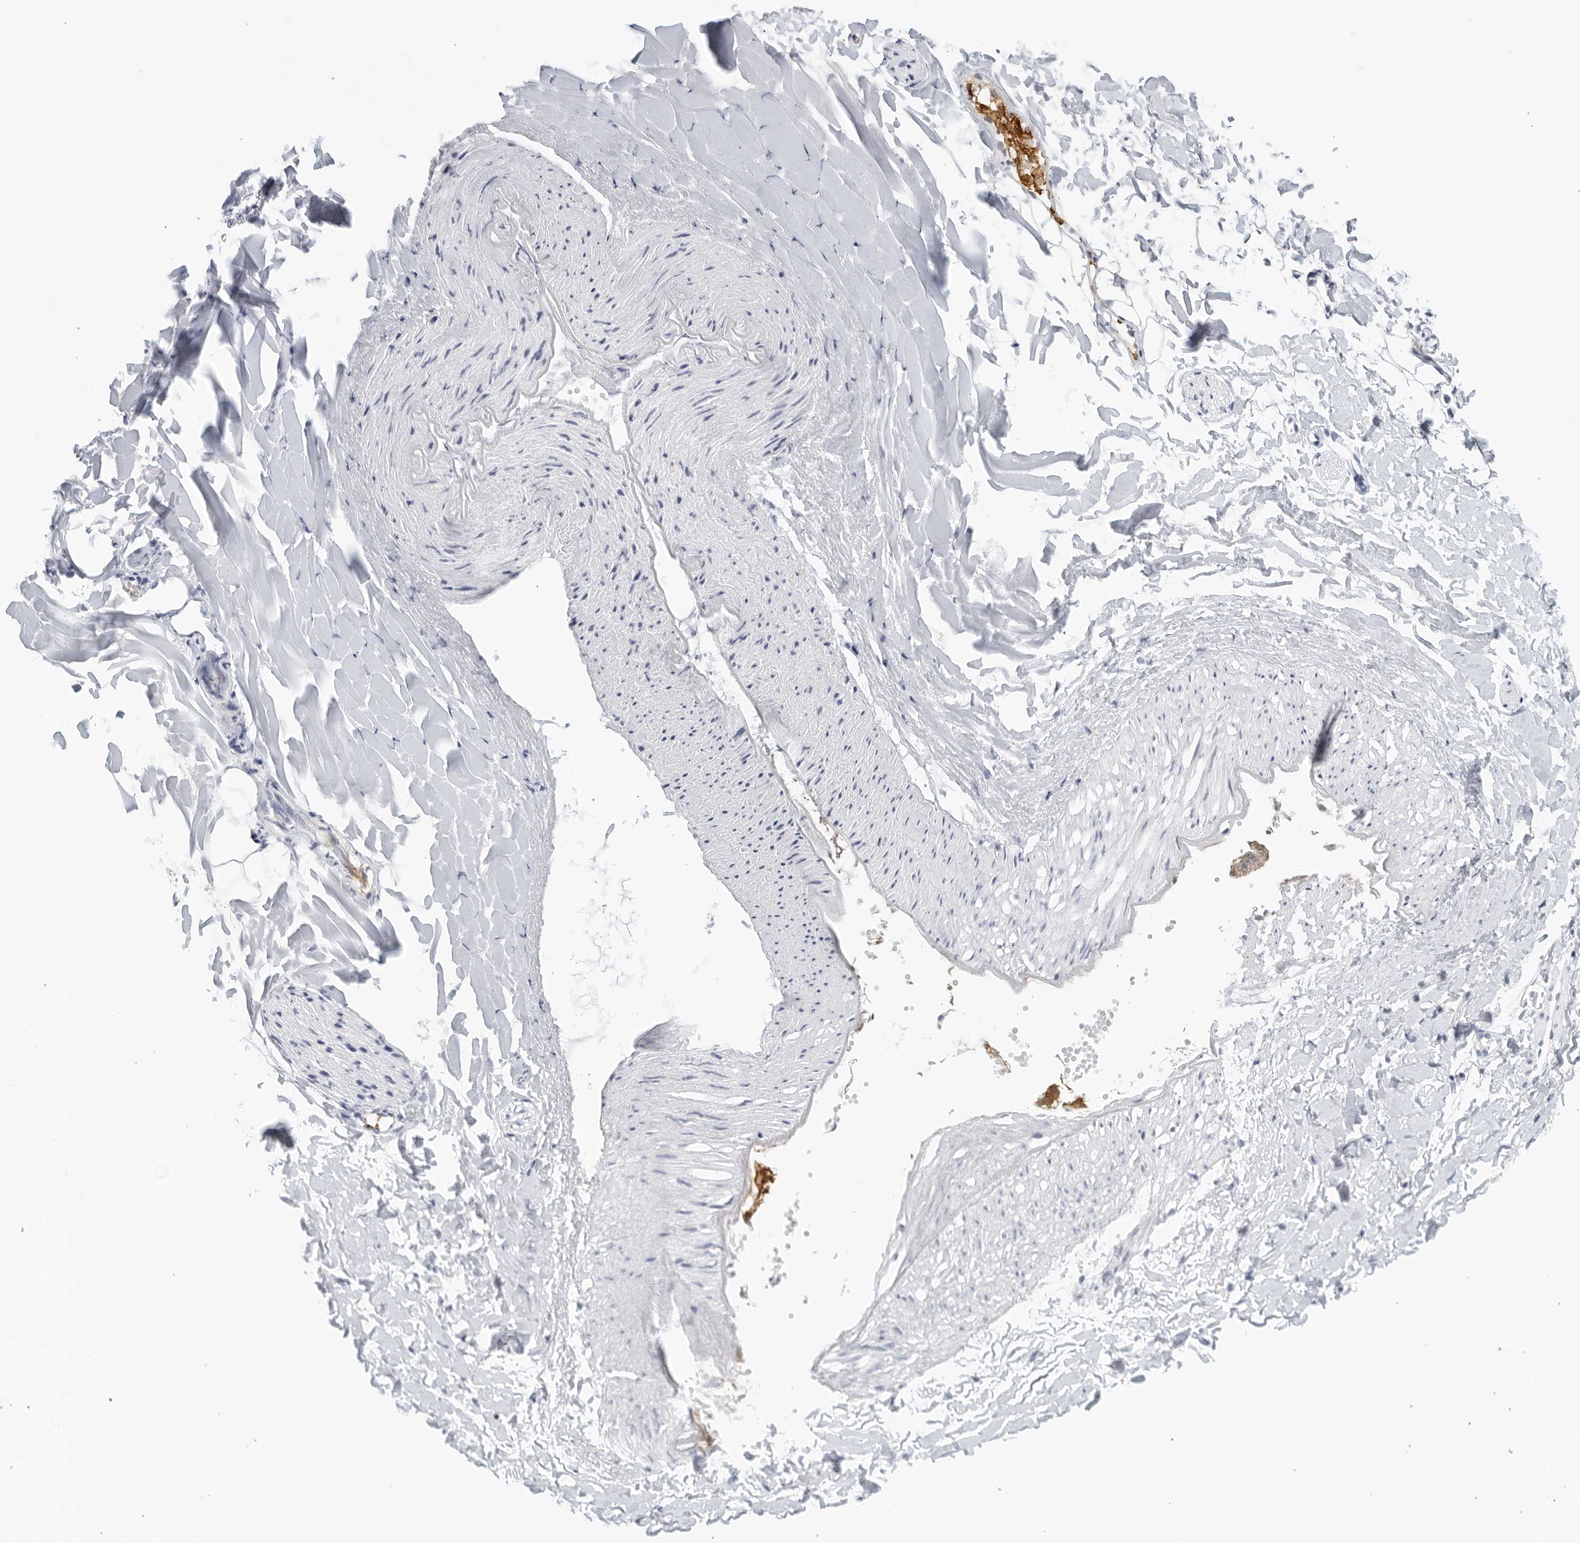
{"staining": {"intensity": "negative", "quantity": "none", "location": "none"}, "tissue": "adipose tissue", "cell_type": "Adipocytes", "image_type": "normal", "snomed": [{"axis": "morphology", "description": "Normal tissue, NOS"}, {"axis": "morphology", "description": "Adenocarcinoma, NOS"}, {"axis": "topography", "description": "Smooth muscle"}, {"axis": "topography", "description": "Colon"}], "caption": "Benign adipose tissue was stained to show a protein in brown. There is no significant positivity in adipocytes. (Immunohistochemistry, brightfield microscopy, high magnification).", "gene": "FGG", "patient": {"sex": "male", "age": 14}}